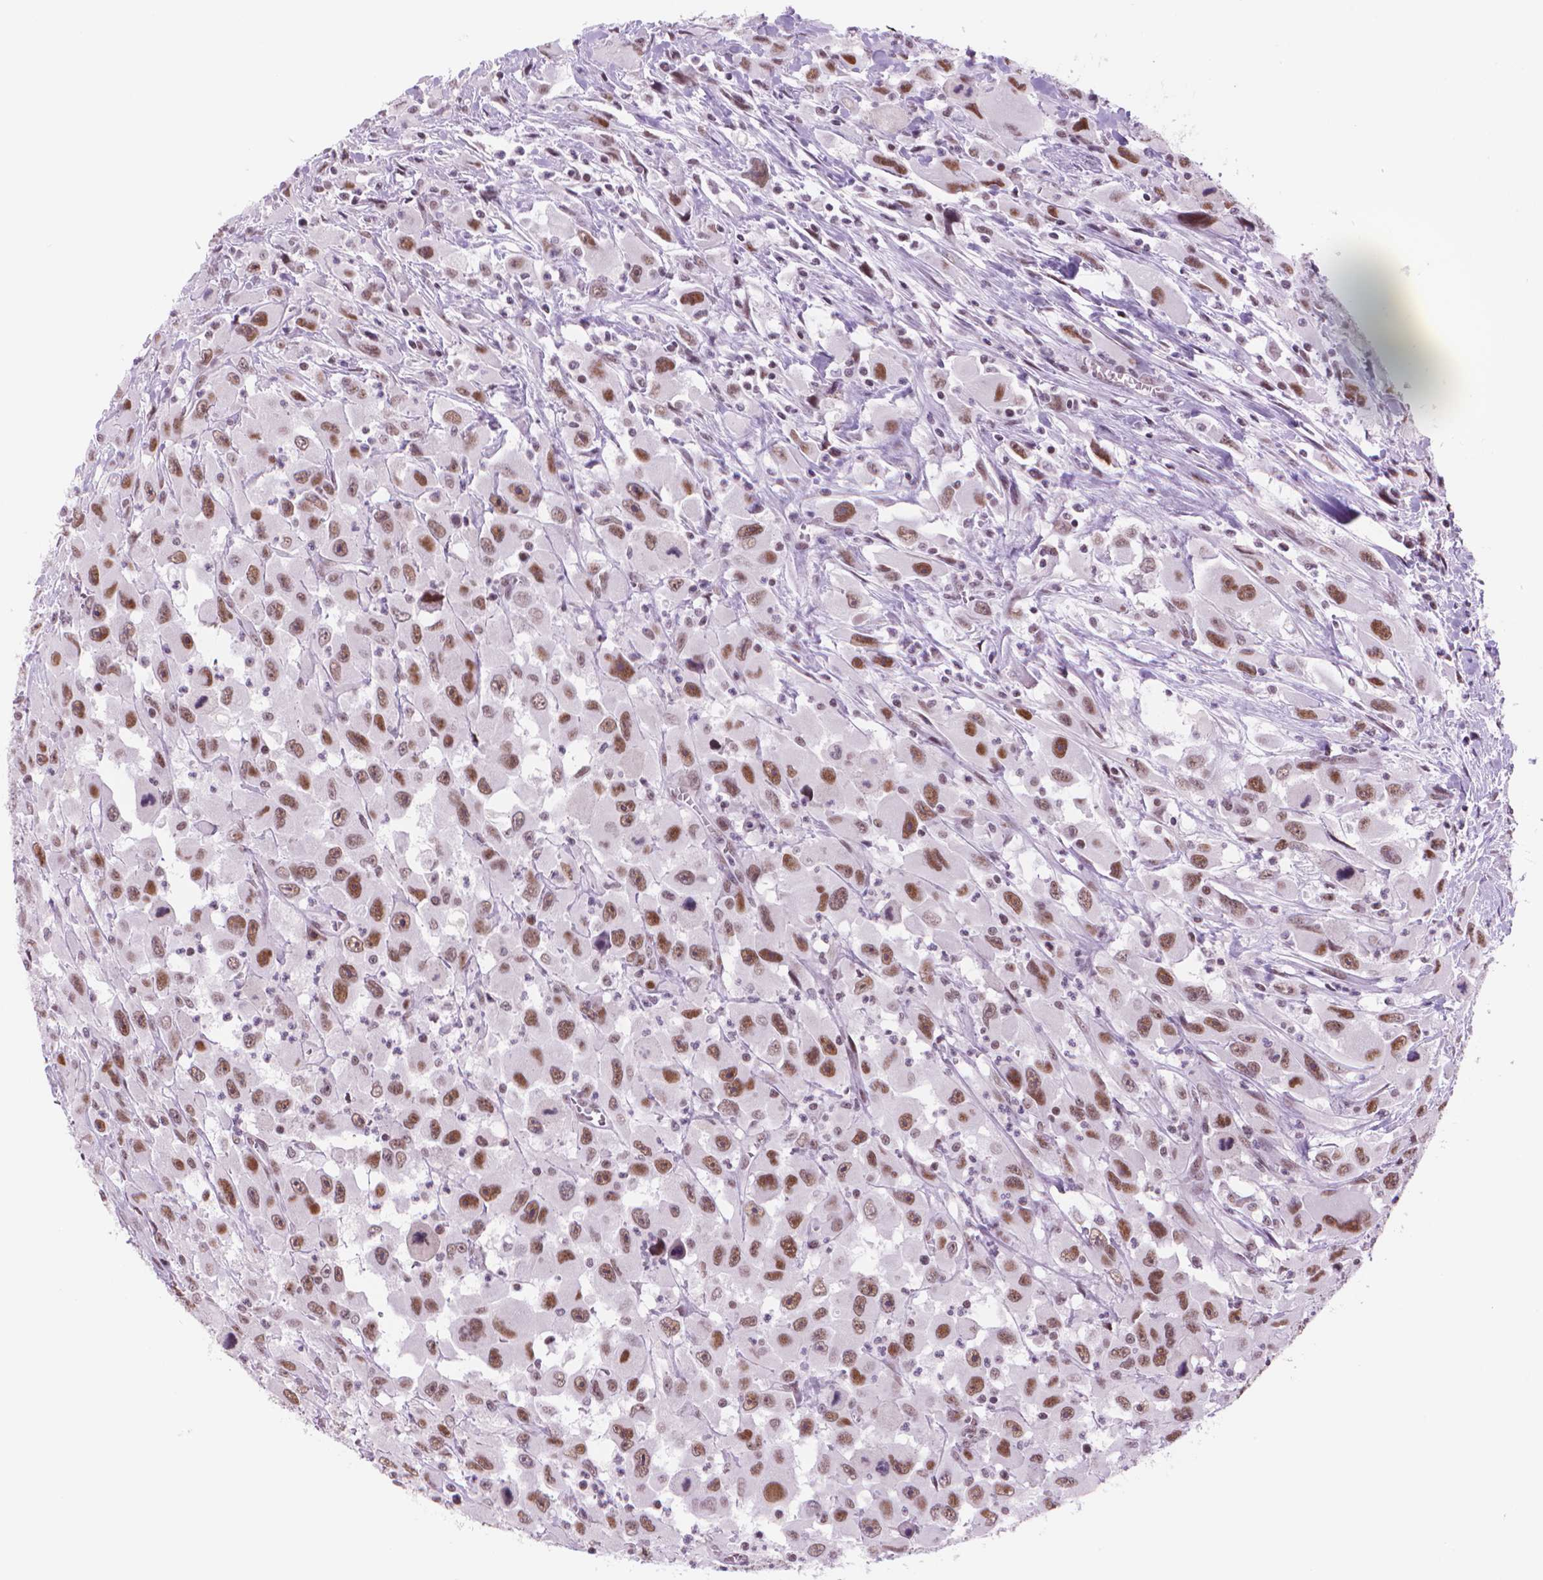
{"staining": {"intensity": "moderate", "quantity": ">75%", "location": "nuclear"}, "tissue": "head and neck cancer", "cell_type": "Tumor cells", "image_type": "cancer", "snomed": [{"axis": "morphology", "description": "Squamous cell carcinoma, NOS"}, {"axis": "morphology", "description": "Squamous cell carcinoma, metastatic, NOS"}, {"axis": "topography", "description": "Oral tissue"}, {"axis": "topography", "description": "Head-Neck"}], "caption": "Head and neck cancer (metastatic squamous cell carcinoma) stained for a protein (brown) exhibits moderate nuclear positive expression in about >75% of tumor cells.", "gene": "POLR3D", "patient": {"sex": "female", "age": 85}}